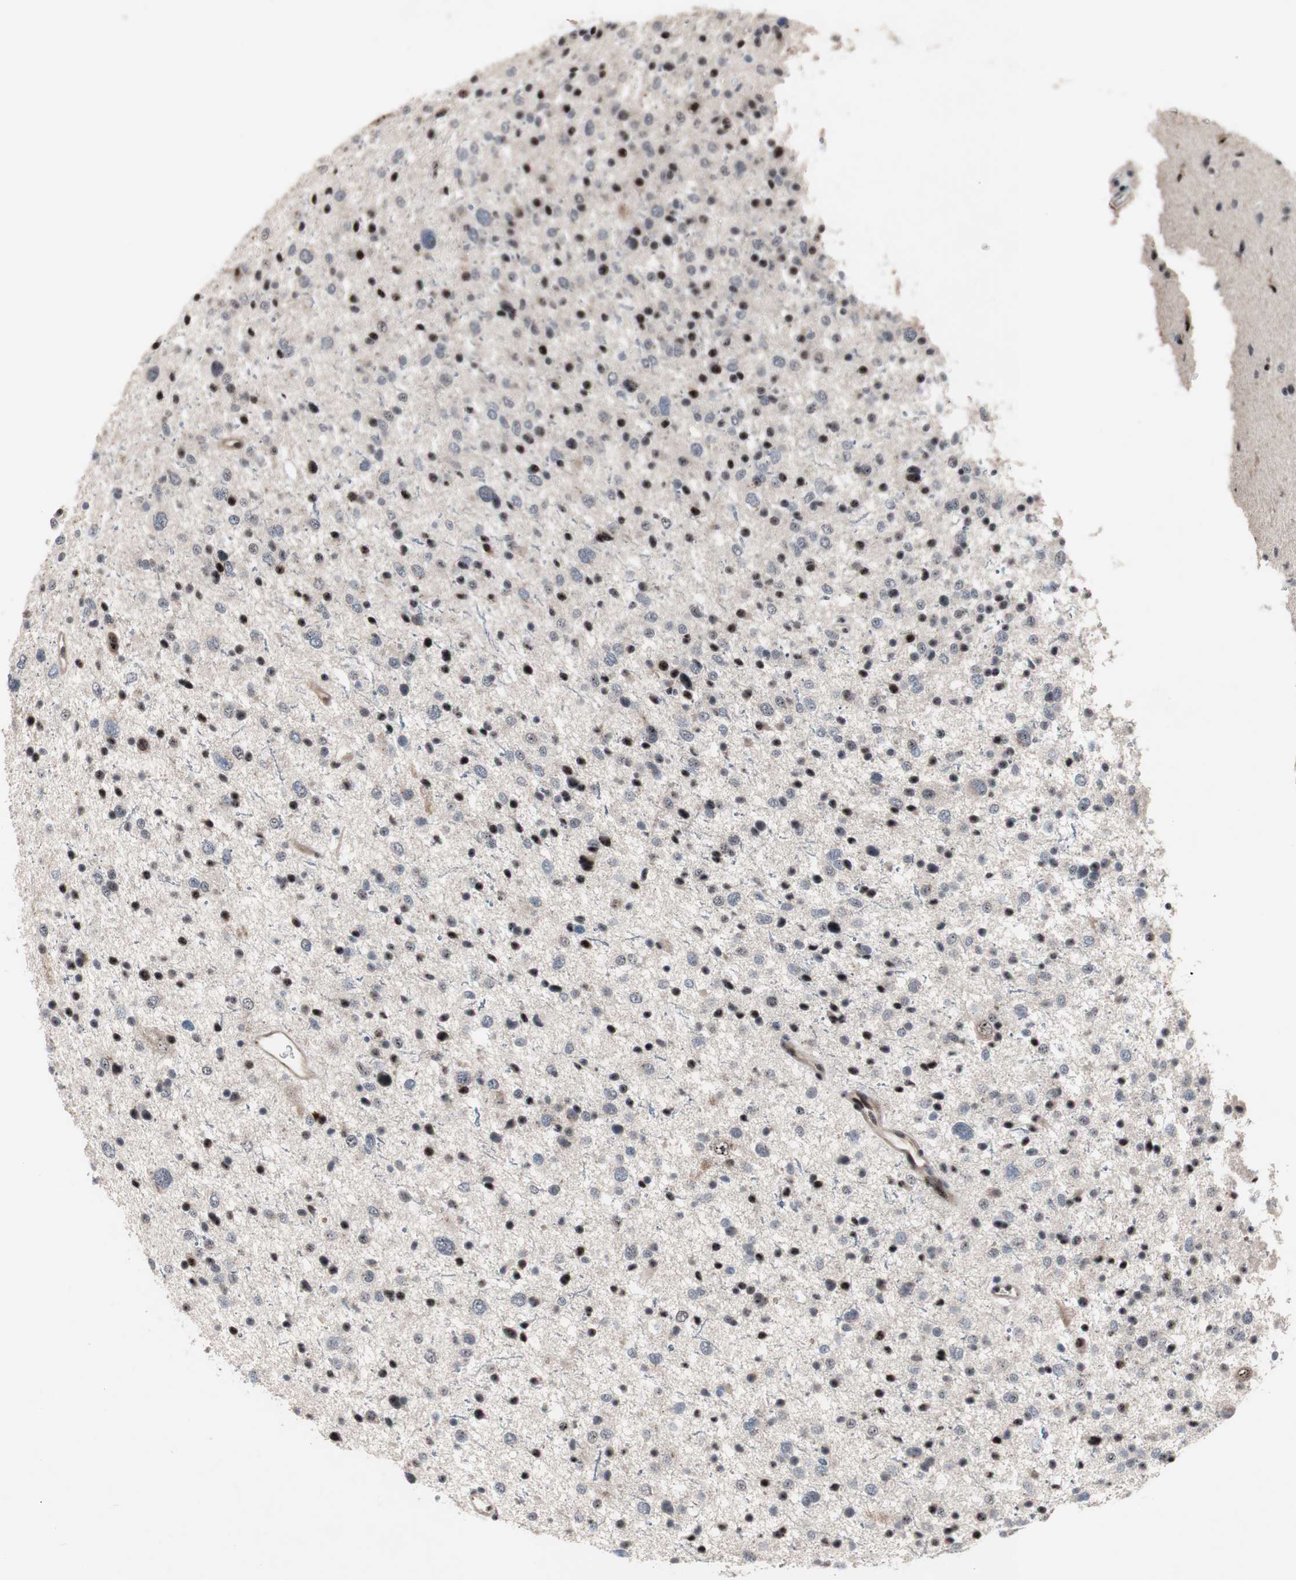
{"staining": {"intensity": "weak", "quantity": "25%-75%", "location": "nuclear"}, "tissue": "glioma", "cell_type": "Tumor cells", "image_type": "cancer", "snomed": [{"axis": "morphology", "description": "Glioma, malignant, Low grade"}, {"axis": "topography", "description": "Brain"}], "caption": "Weak nuclear positivity for a protein is seen in about 25%-75% of tumor cells of glioma using immunohistochemistry (IHC).", "gene": "SOX7", "patient": {"sex": "female", "age": 37}}